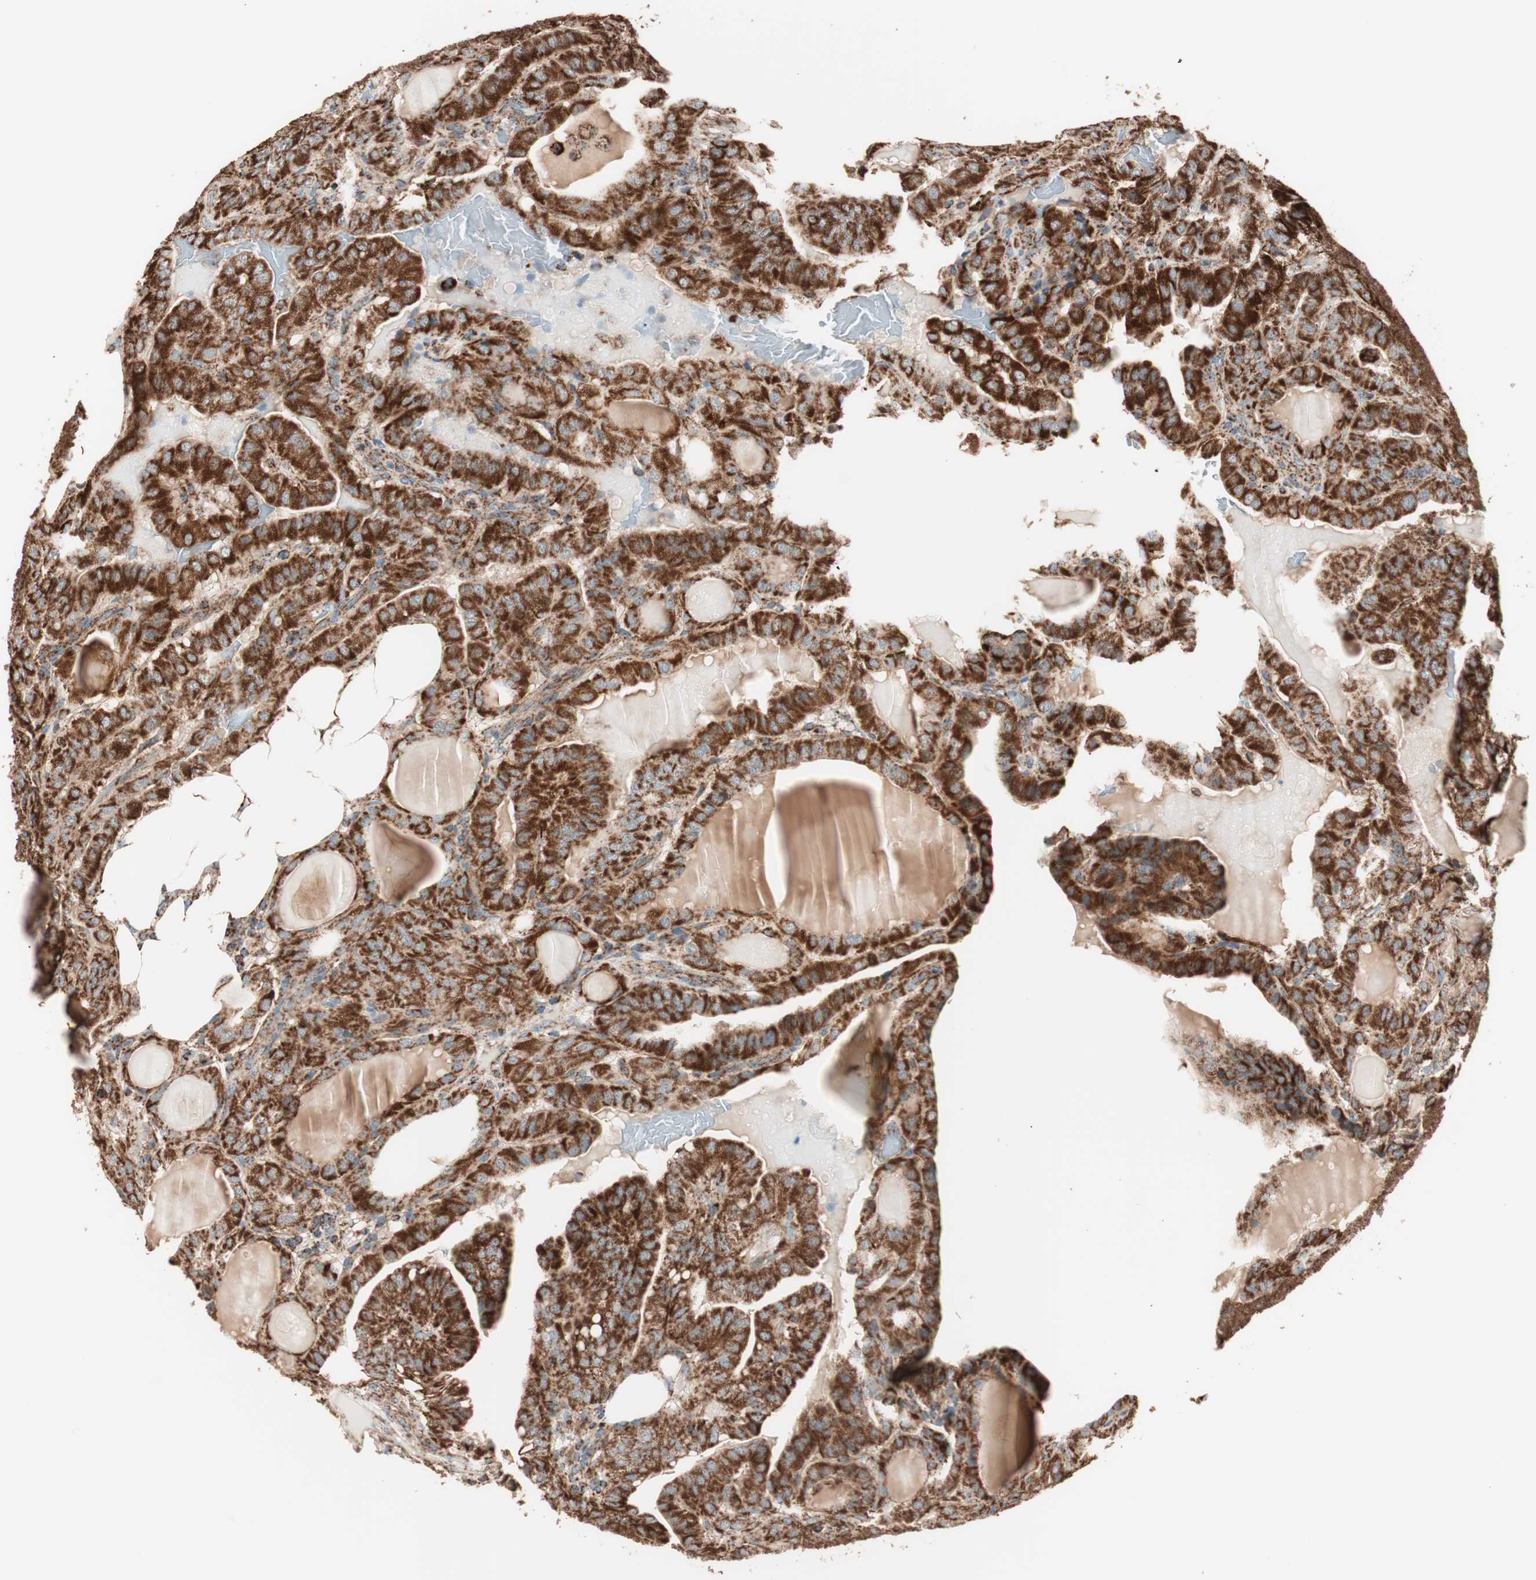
{"staining": {"intensity": "strong", "quantity": ">75%", "location": "cytoplasmic/membranous"}, "tissue": "thyroid cancer", "cell_type": "Tumor cells", "image_type": "cancer", "snomed": [{"axis": "morphology", "description": "Papillary adenocarcinoma, NOS"}, {"axis": "topography", "description": "Thyroid gland"}], "caption": "An image of papillary adenocarcinoma (thyroid) stained for a protein reveals strong cytoplasmic/membranous brown staining in tumor cells.", "gene": "TOMM22", "patient": {"sex": "male", "age": 77}}